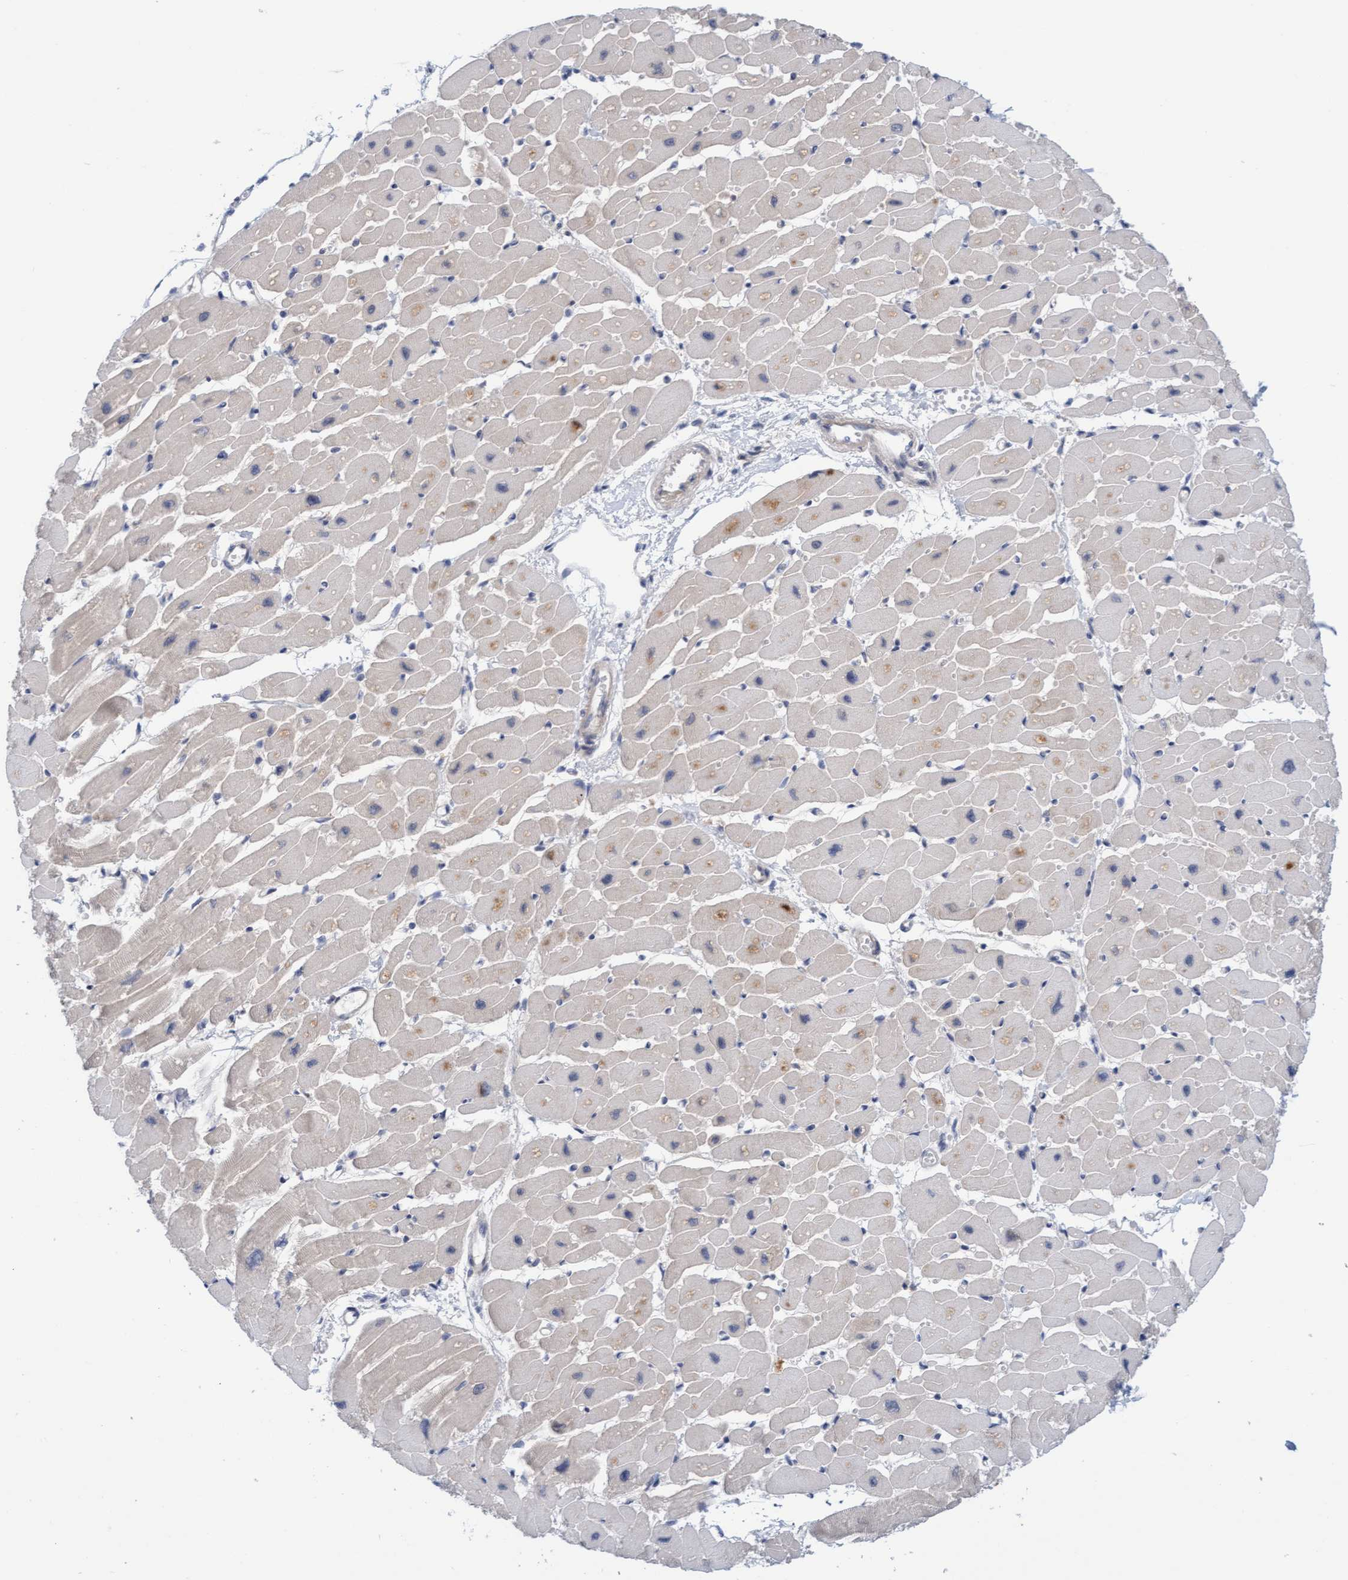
{"staining": {"intensity": "weak", "quantity": ">75%", "location": "cytoplasmic/membranous"}, "tissue": "heart muscle", "cell_type": "Cardiomyocytes", "image_type": "normal", "snomed": [{"axis": "morphology", "description": "Normal tissue, NOS"}, {"axis": "topography", "description": "Heart"}], "caption": "Protein expression analysis of unremarkable heart muscle shows weak cytoplasmic/membranous positivity in about >75% of cardiomyocytes.", "gene": "AMZ2", "patient": {"sex": "female", "age": 54}}